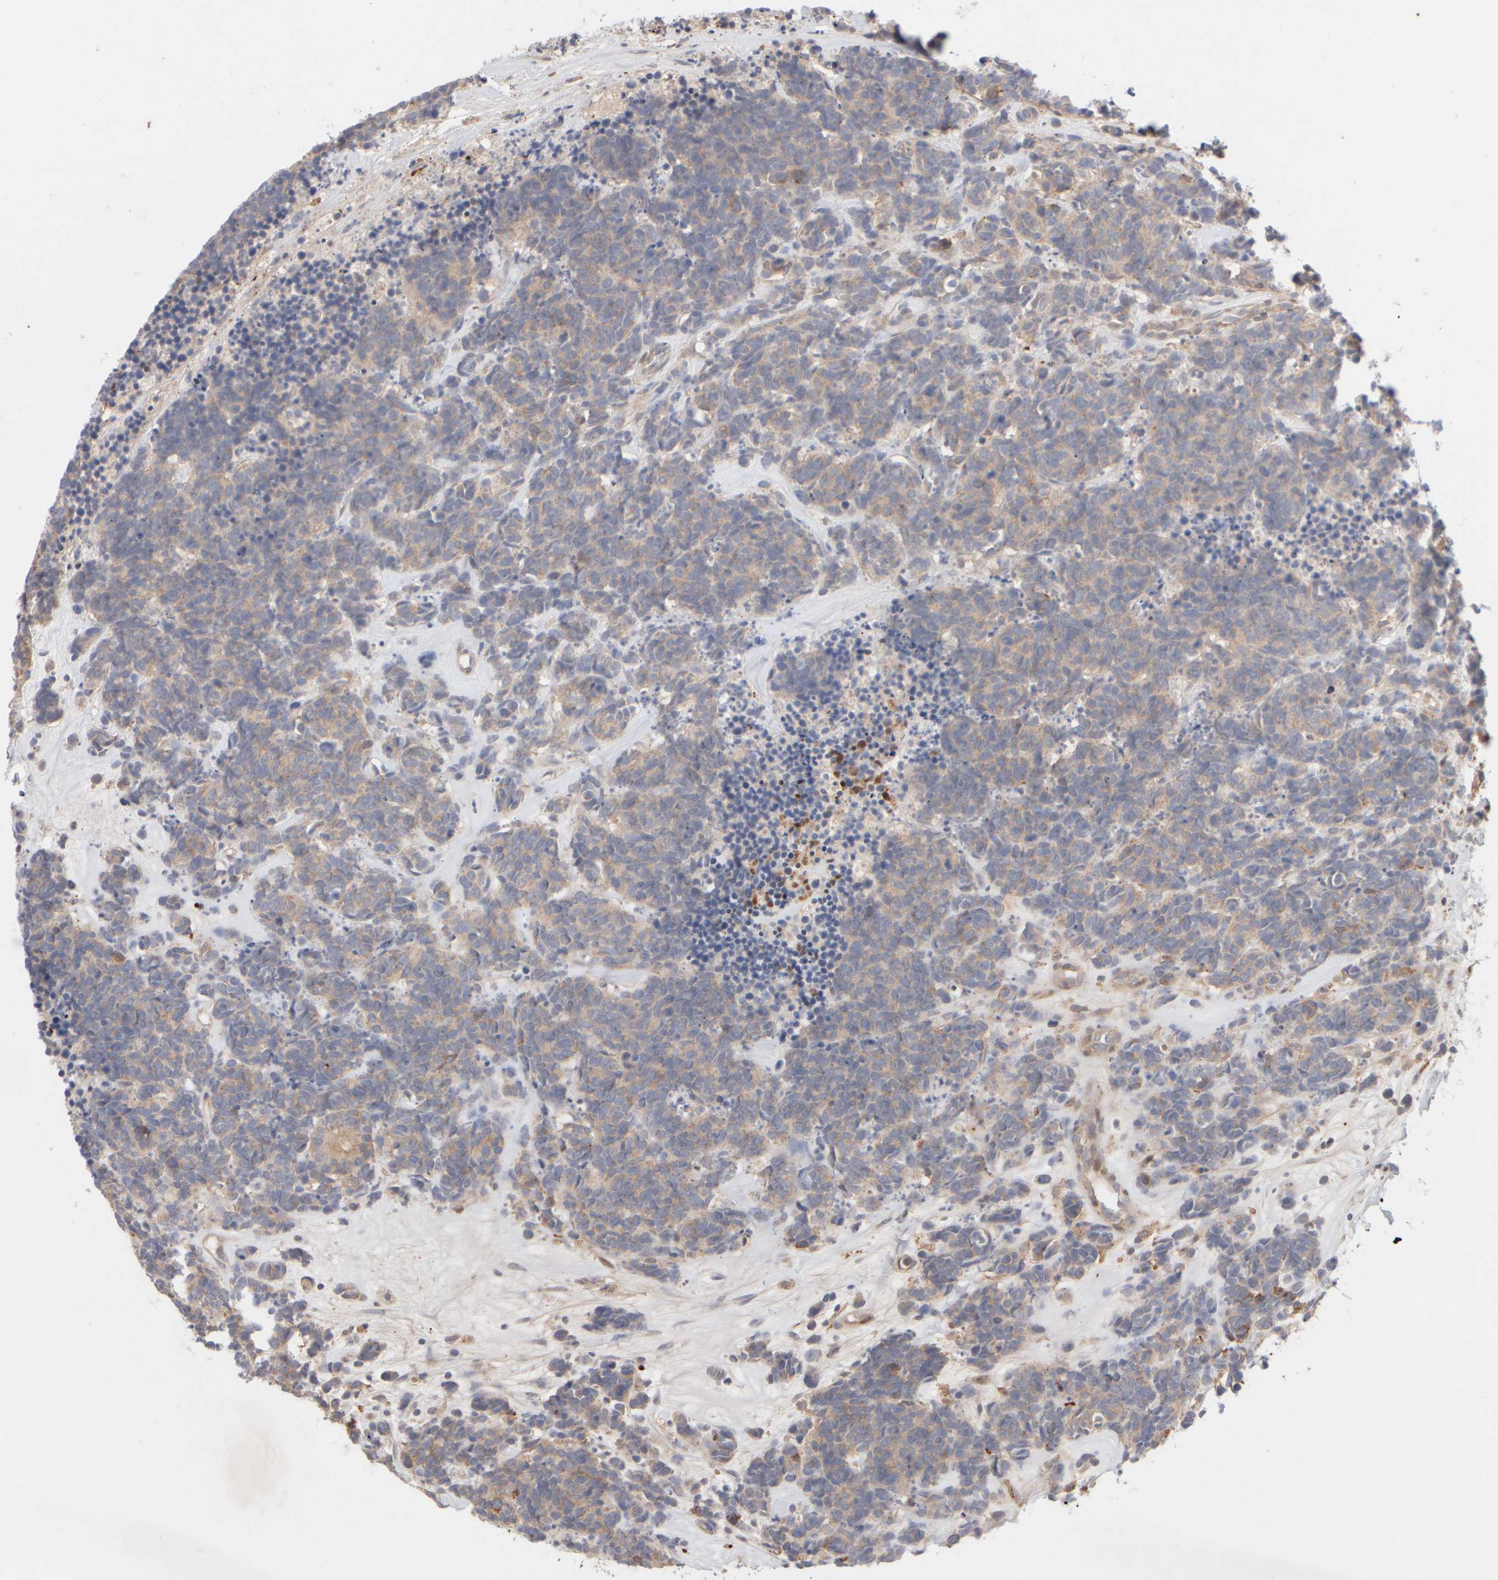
{"staining": {"intensity": "weak", "quantity": ">75%", "location": "cytoplasmic/membranous"}, "tissue": "carcinoid", "cell_type": "Tumor cells", "image_type": "cancer", "snomed": [{"axis": "morphology", "description": "Carcinoma, NOS"}, {"axis": "morphology", "description": "Carcinoid, malignant, NOS"}, {"axis": "topography", "description": "Urinary bladder"}], "caption": "Immunohistochemistry image of neoplastic tissue: carcinoid stained using immunohistochemistry demonstrates low levels of weak protein expression localized specifically in the cytoplasmic/membranous of tumor cells, appearing as a cytoplasmic/membranous brown color.", "gene": "MST1", "patient": {"sex": "male", "age": 57}}